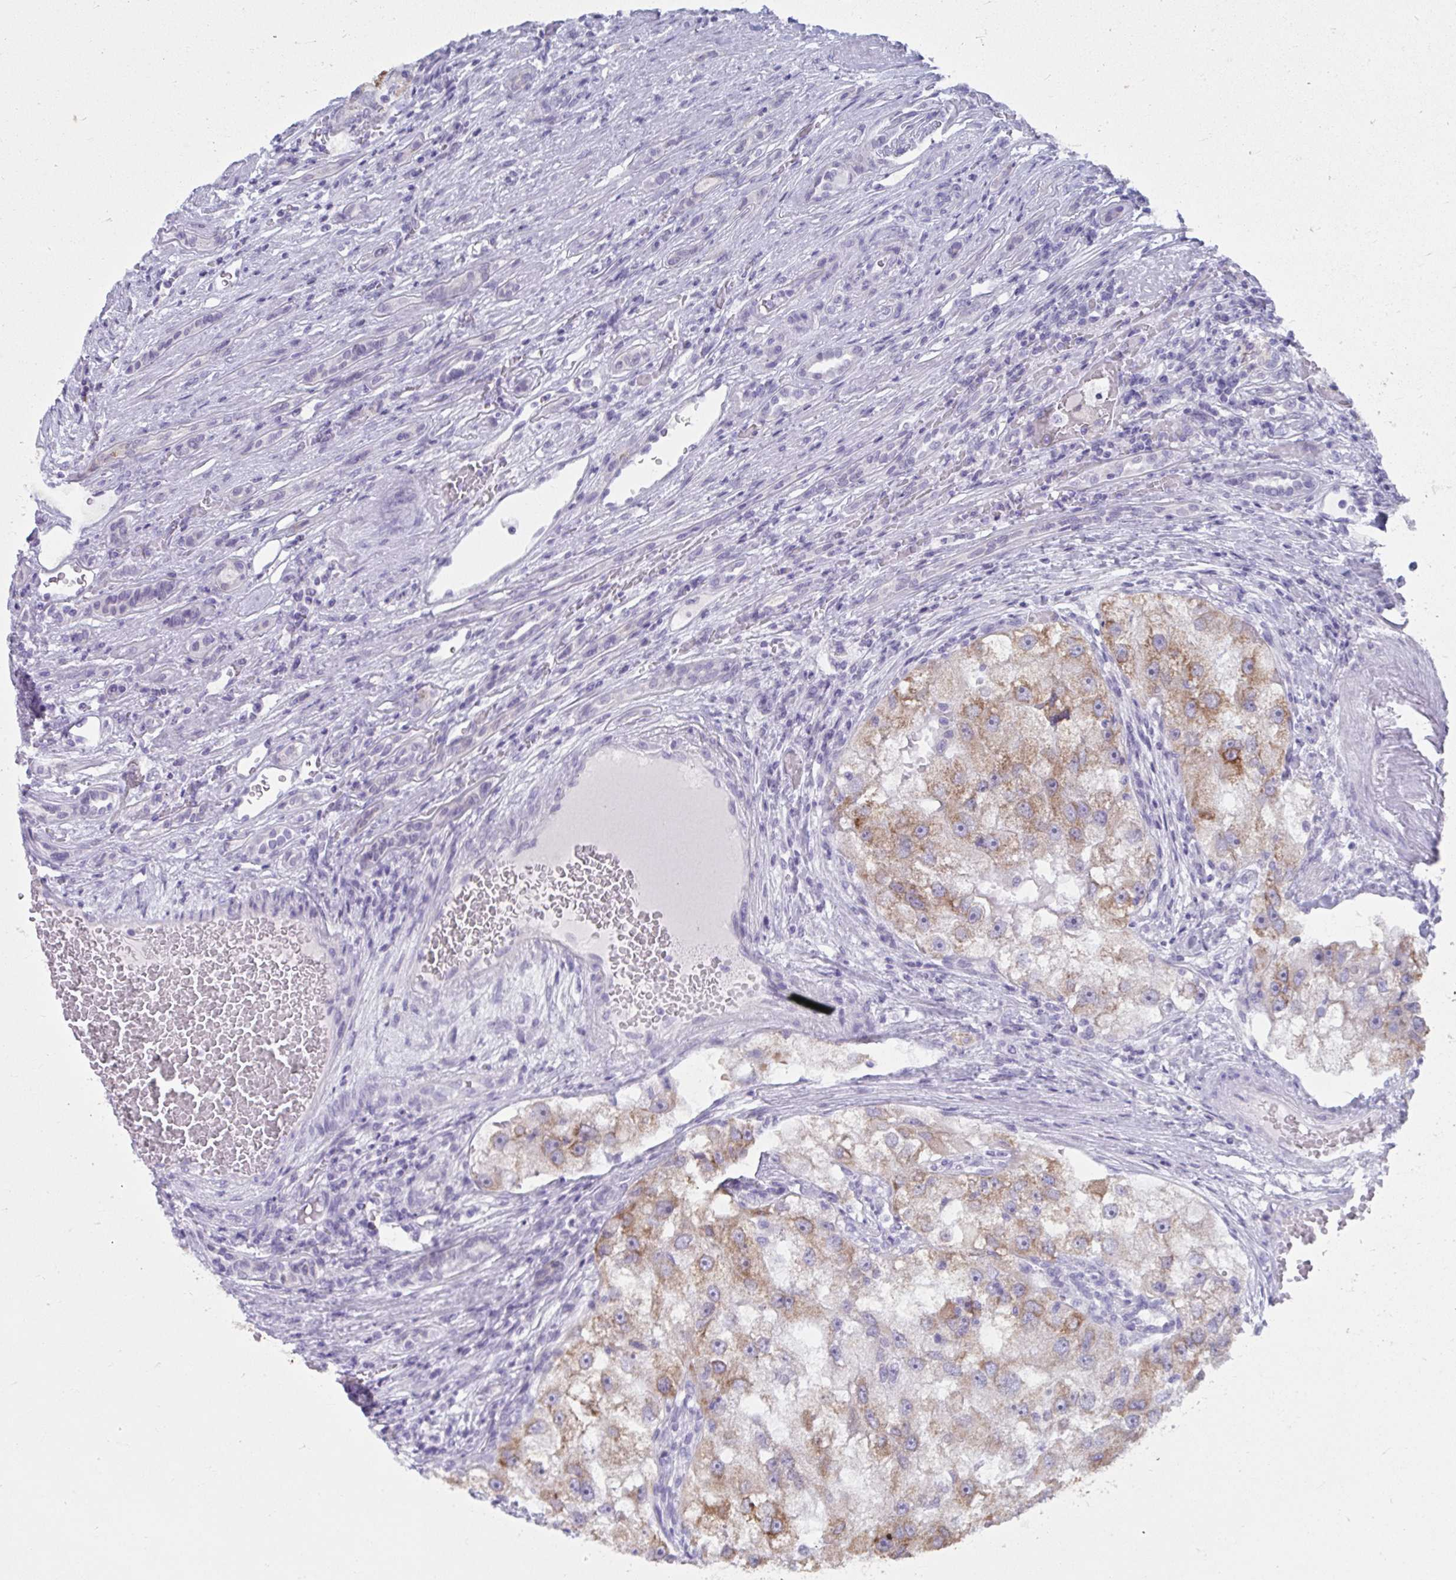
{"staining": {"intensity": "moderate", "quantity": "25%-75%", "location": "cytoplasmic/membranous"}, "tissue": "renal cancer", "cell_type": "Tumor cells", "image_type": "cancer", "snomed": [{"axis": "morphology", "description": "Adenocarcinoma, NOS"}, {"axis": "topography", "description": "Kidney"}], "caption": "DAB (3,3'-diaminobenzidine) immunohistochemical staining of adenocarcinoma (renal) exhibits moderate cytoplasmic/membranous protein staining in about 25%-75% of tumor cells. Immunohistochemistry (ihc) stains the protein of interest in brown and the nuclei are stained blue.", "gene": "UGT3A2", "patient": {"sex": "male", "age": 63}}